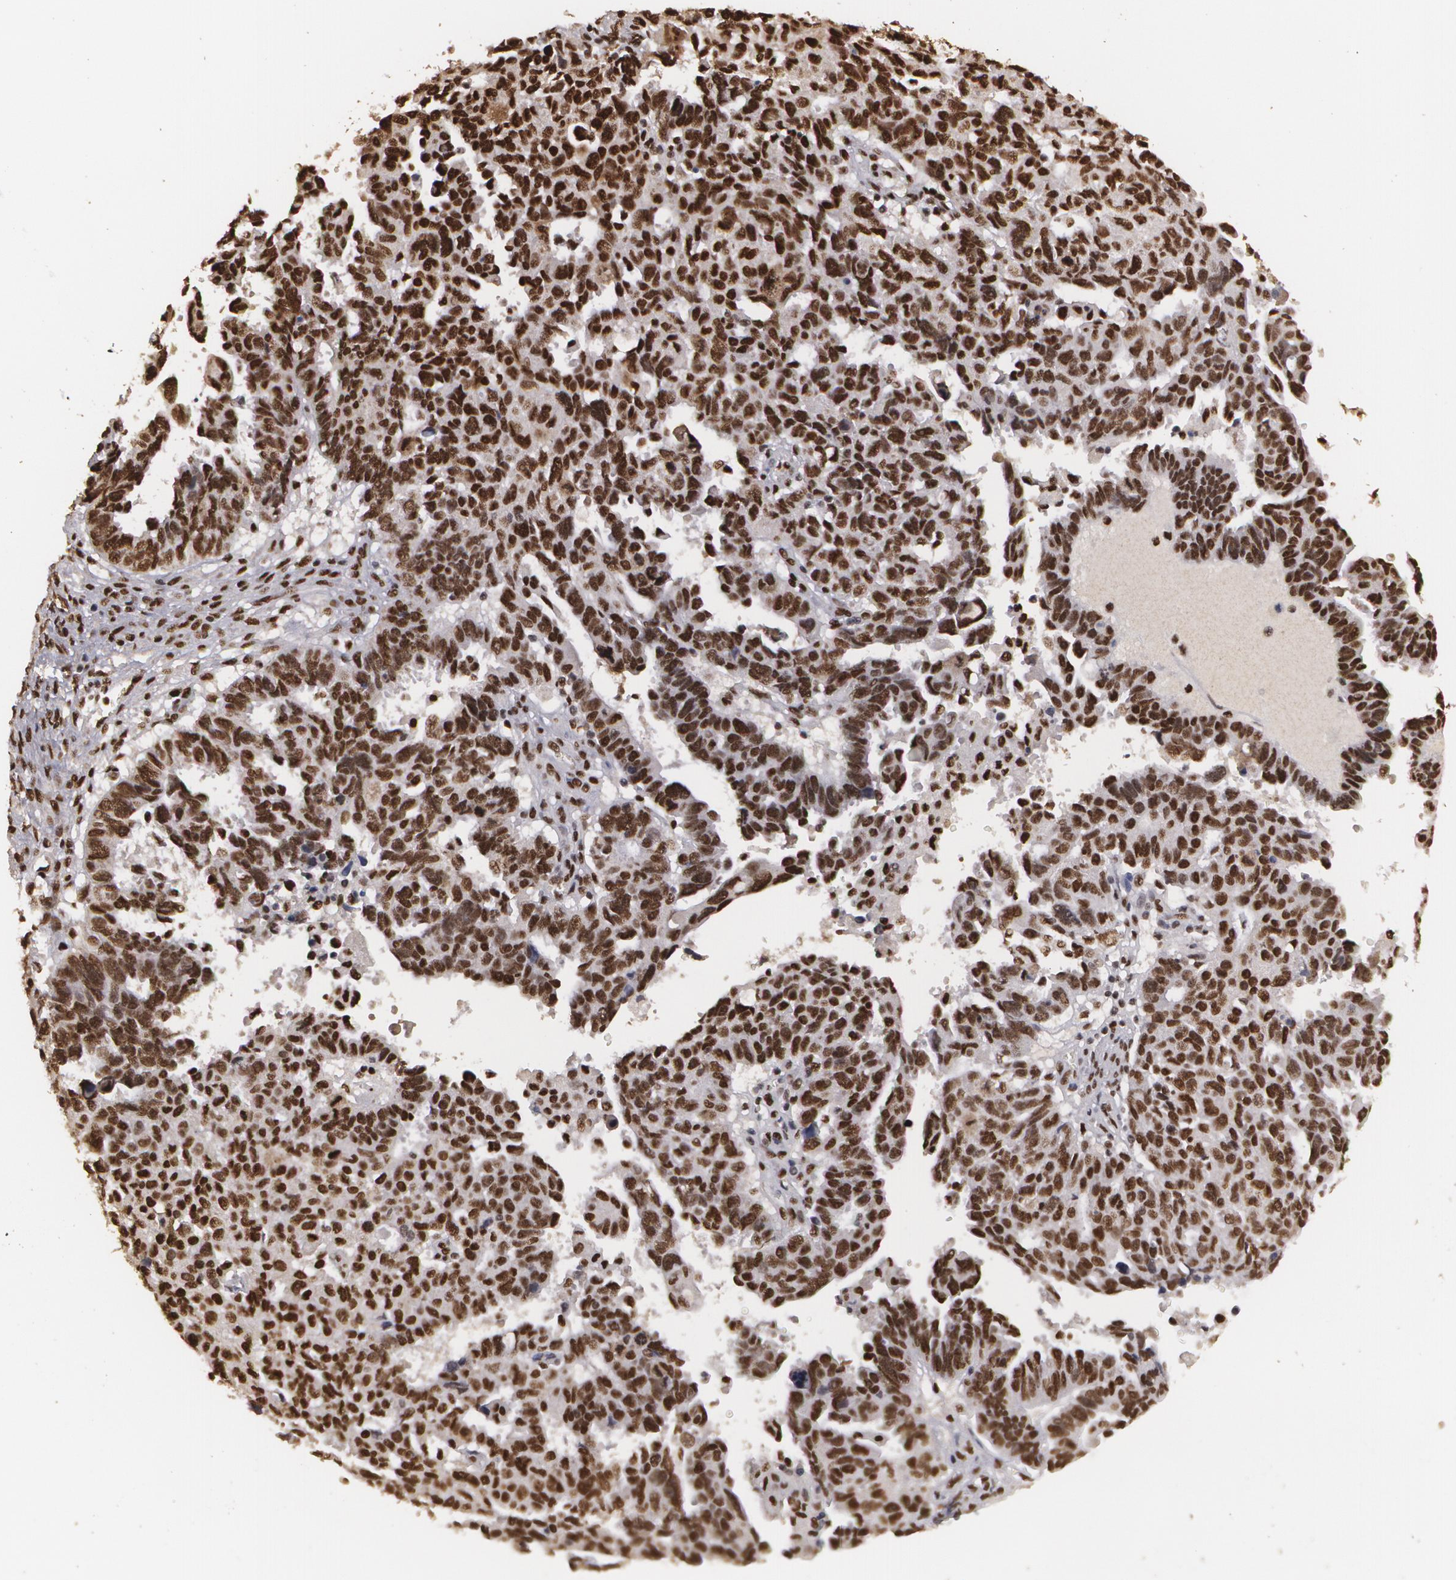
{"staining": {"intensity": "strong", "quantity": ">75%", "location": "nuclear"}, "tissue": "ovarian cancer", "cell_type": "Tumor cells", "image_type": "cancer", "snomed": [{"axis": "morphology", "description": "Carcinoma, endometroid"}, {"axis": "morphology", "description": "Cystadenocarcinoma, serous, NOS"}, {"axis": "topography", "description": "Ovary"}], "caption": "Tumor cells reveal high levels of strong nuclear positivity in about >75% of cells in human ovarian cancer. Using DAB (brown) and hematoxylin (blue) stains, captured at high magnification using brightfield microscopy.", "gene": "RCOR1", "patient": {"sex": "female", "age": 45}}